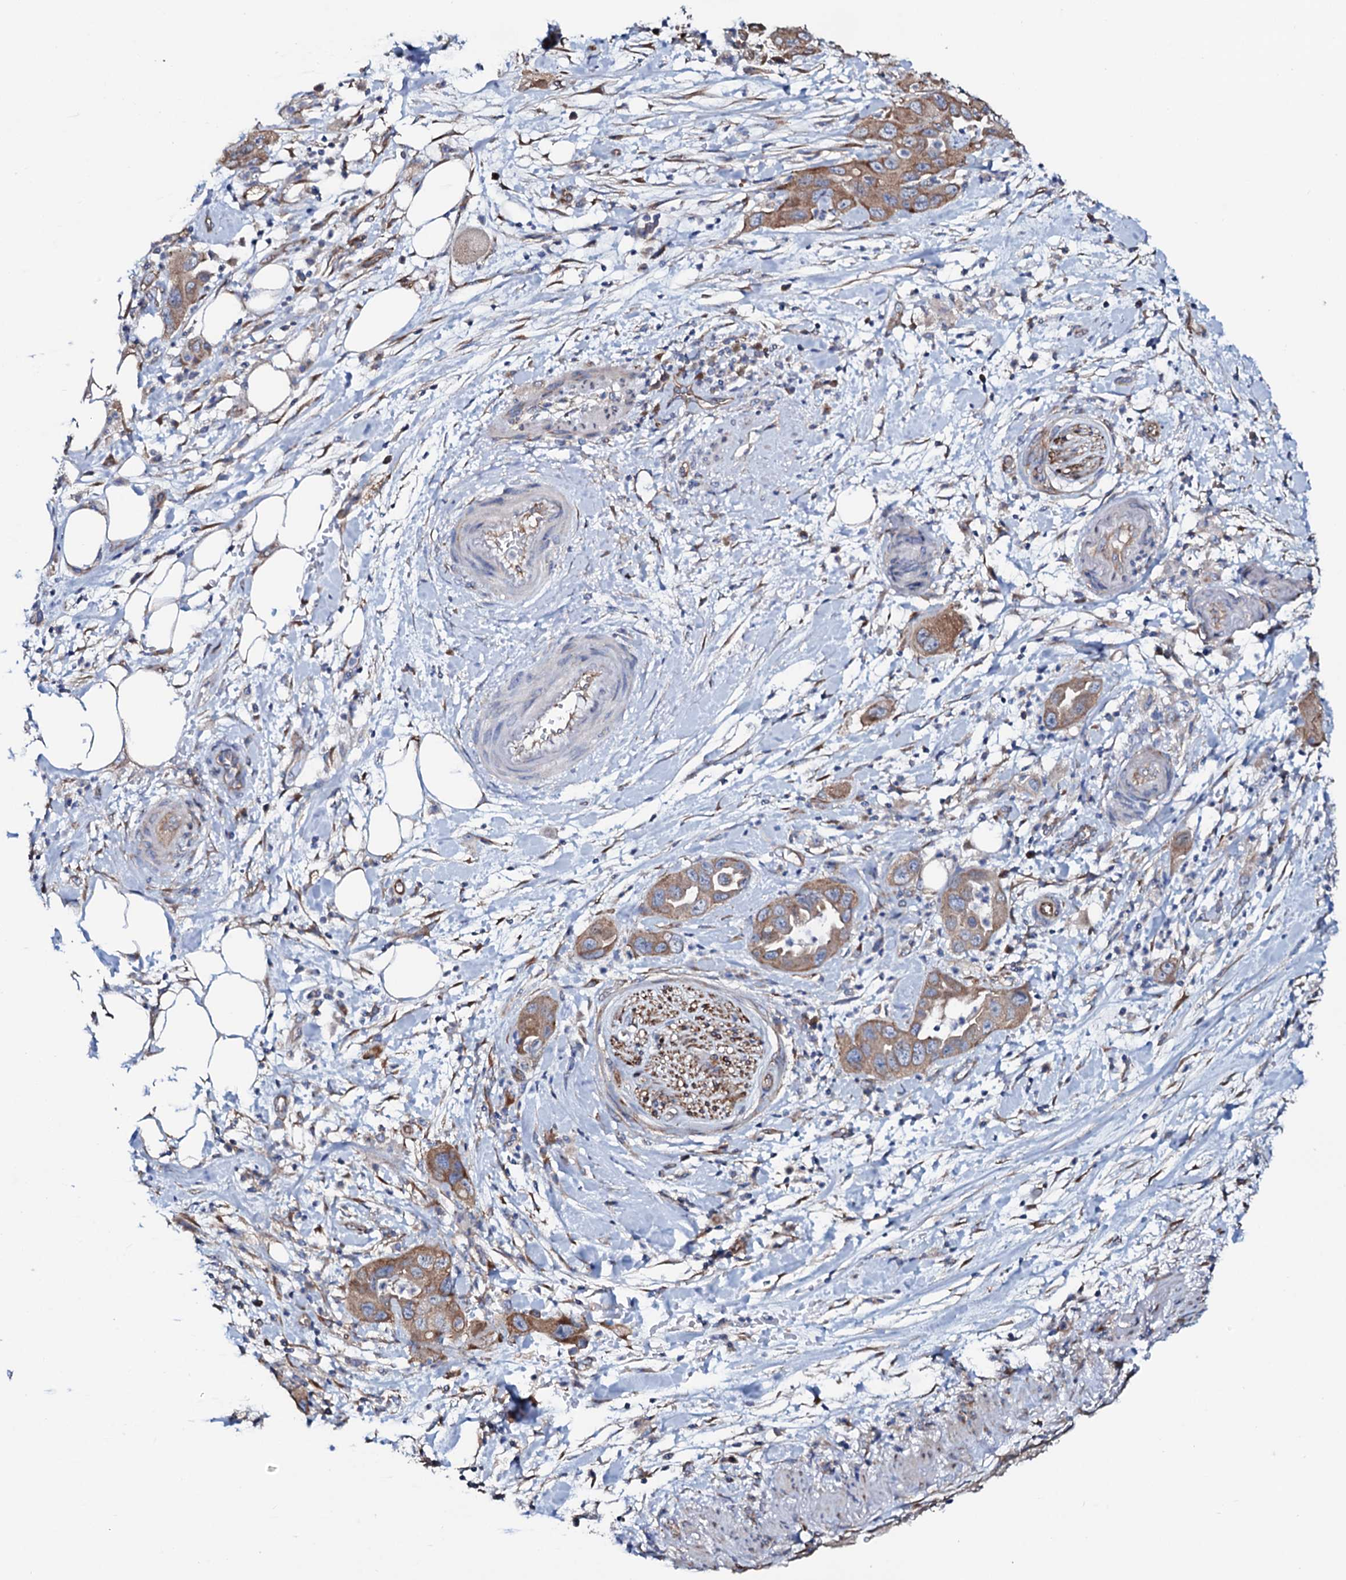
{"staining": {"intensity": "moderate", "quantity": ">75%", "location": "cytoplasmic/membranous"}, "tissue": "pancreatic cancer", "cell_type": "Tumor cells", "image_type": "cancer", "snomed": [{"axis": "morphology", "description": "Adenocarcinoma, NOS"}, {"axis": "topography", "description": "Pancreas"}], "caption": "Pancreatic cancer stained for a protein (brown) displays moderate cytoplasmic/membranous positive positivity in about >75% of tumor cells.", "gene": "STARD13", "patient": {"sex": "female", "age": 71}}